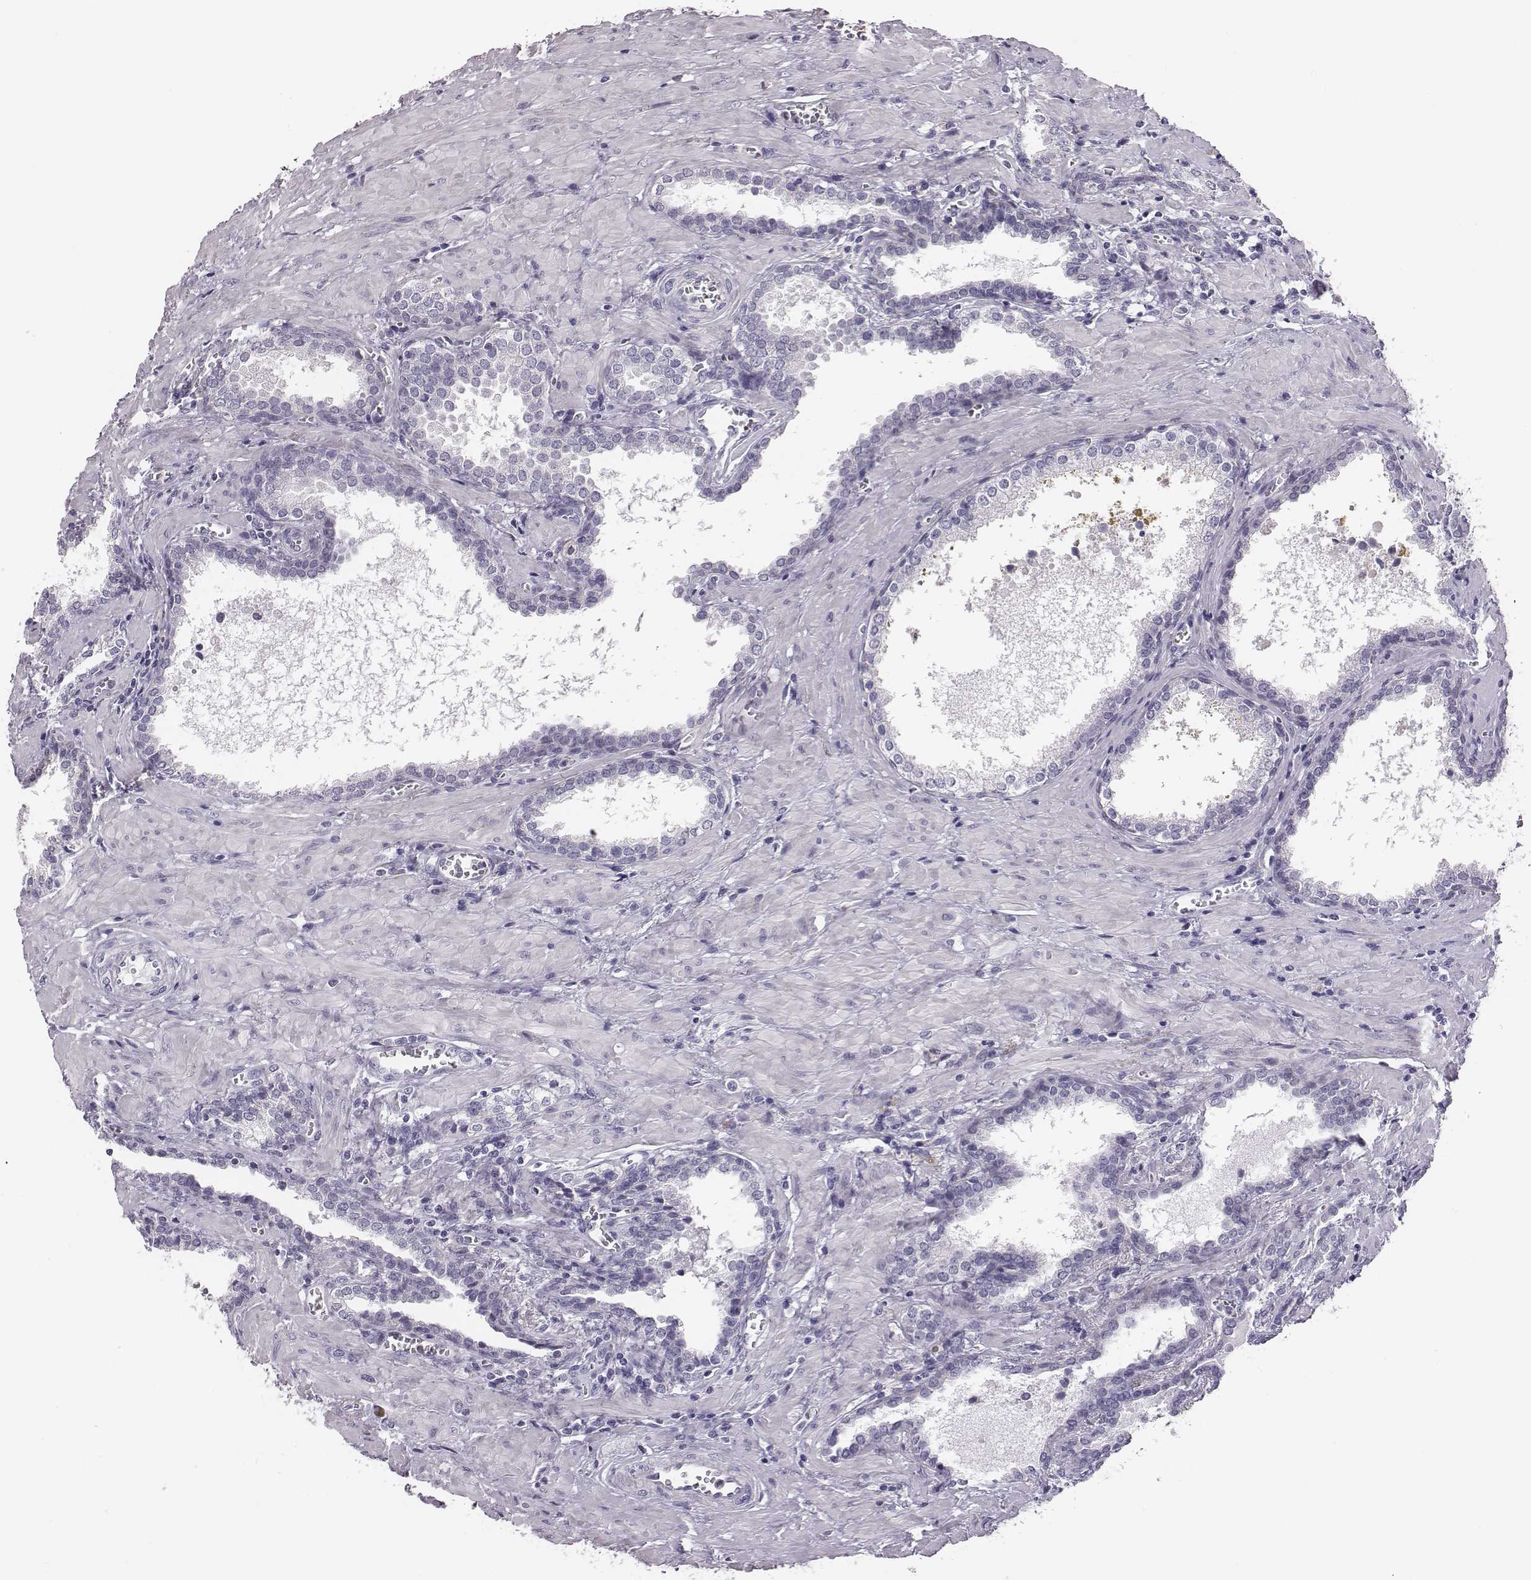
{"staining": {"intensity": "negative", "quantity": "none", "location": "none"}, "tissue": "prostate cancer", "cell_type": "Tumor cells", "image_type": "cancer", "snomed": [{"axis": "morphology", "description": "Adenocarcinoma, NOS"}, {"axis": "topography", "description": "Prostate and seminal vesicle, NOS"}], "caption": "IHC photomicrograph of neoplastic tissue: human prostate cancer stained with DAB demonstrates no significant protein positivity in tumor cells.", "gene": "GUCA1A", "patient": {"sex": "male", "age": 63}}